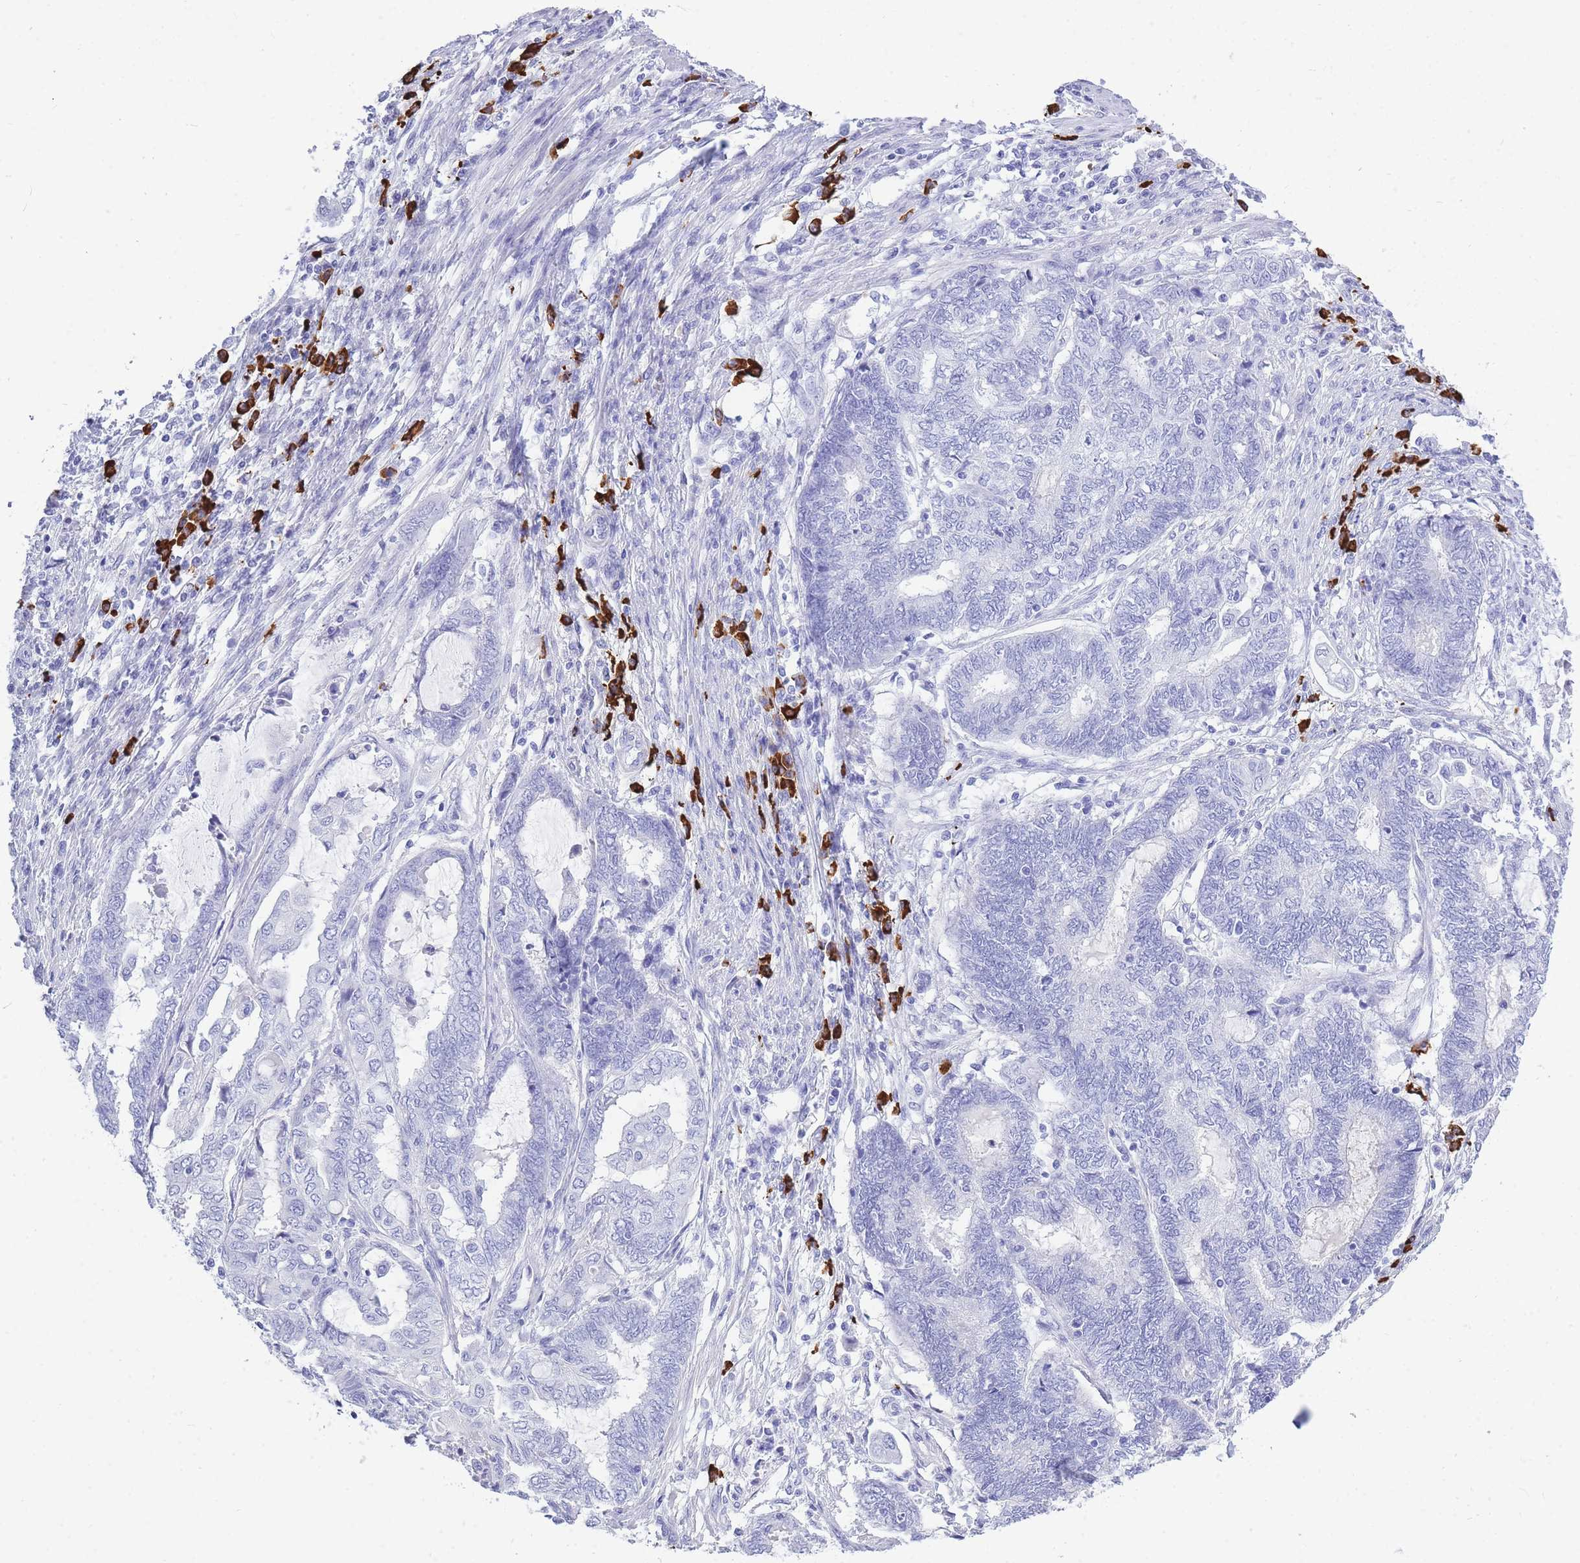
{"staining": {"intensity": "negative", "quantity": "none", "location": "none"}, "tissue": "endometrial cancer", "cell_type": "Tumor cells", "image_type": "cancer", "snomed": [{"axis": "morphology", "description": "Adenocarcinoma, NOS"}, {"axis": "topography", "description": "Uterus"}, {"axis": "topography", "description": "Endometrium"}], "caption": "Endometrial cancer was stained to show a protein in brown. There is no significant expression in tumor cells.", "gene": "ZFP62", "patient": {"sex": "female", "age": 70}}